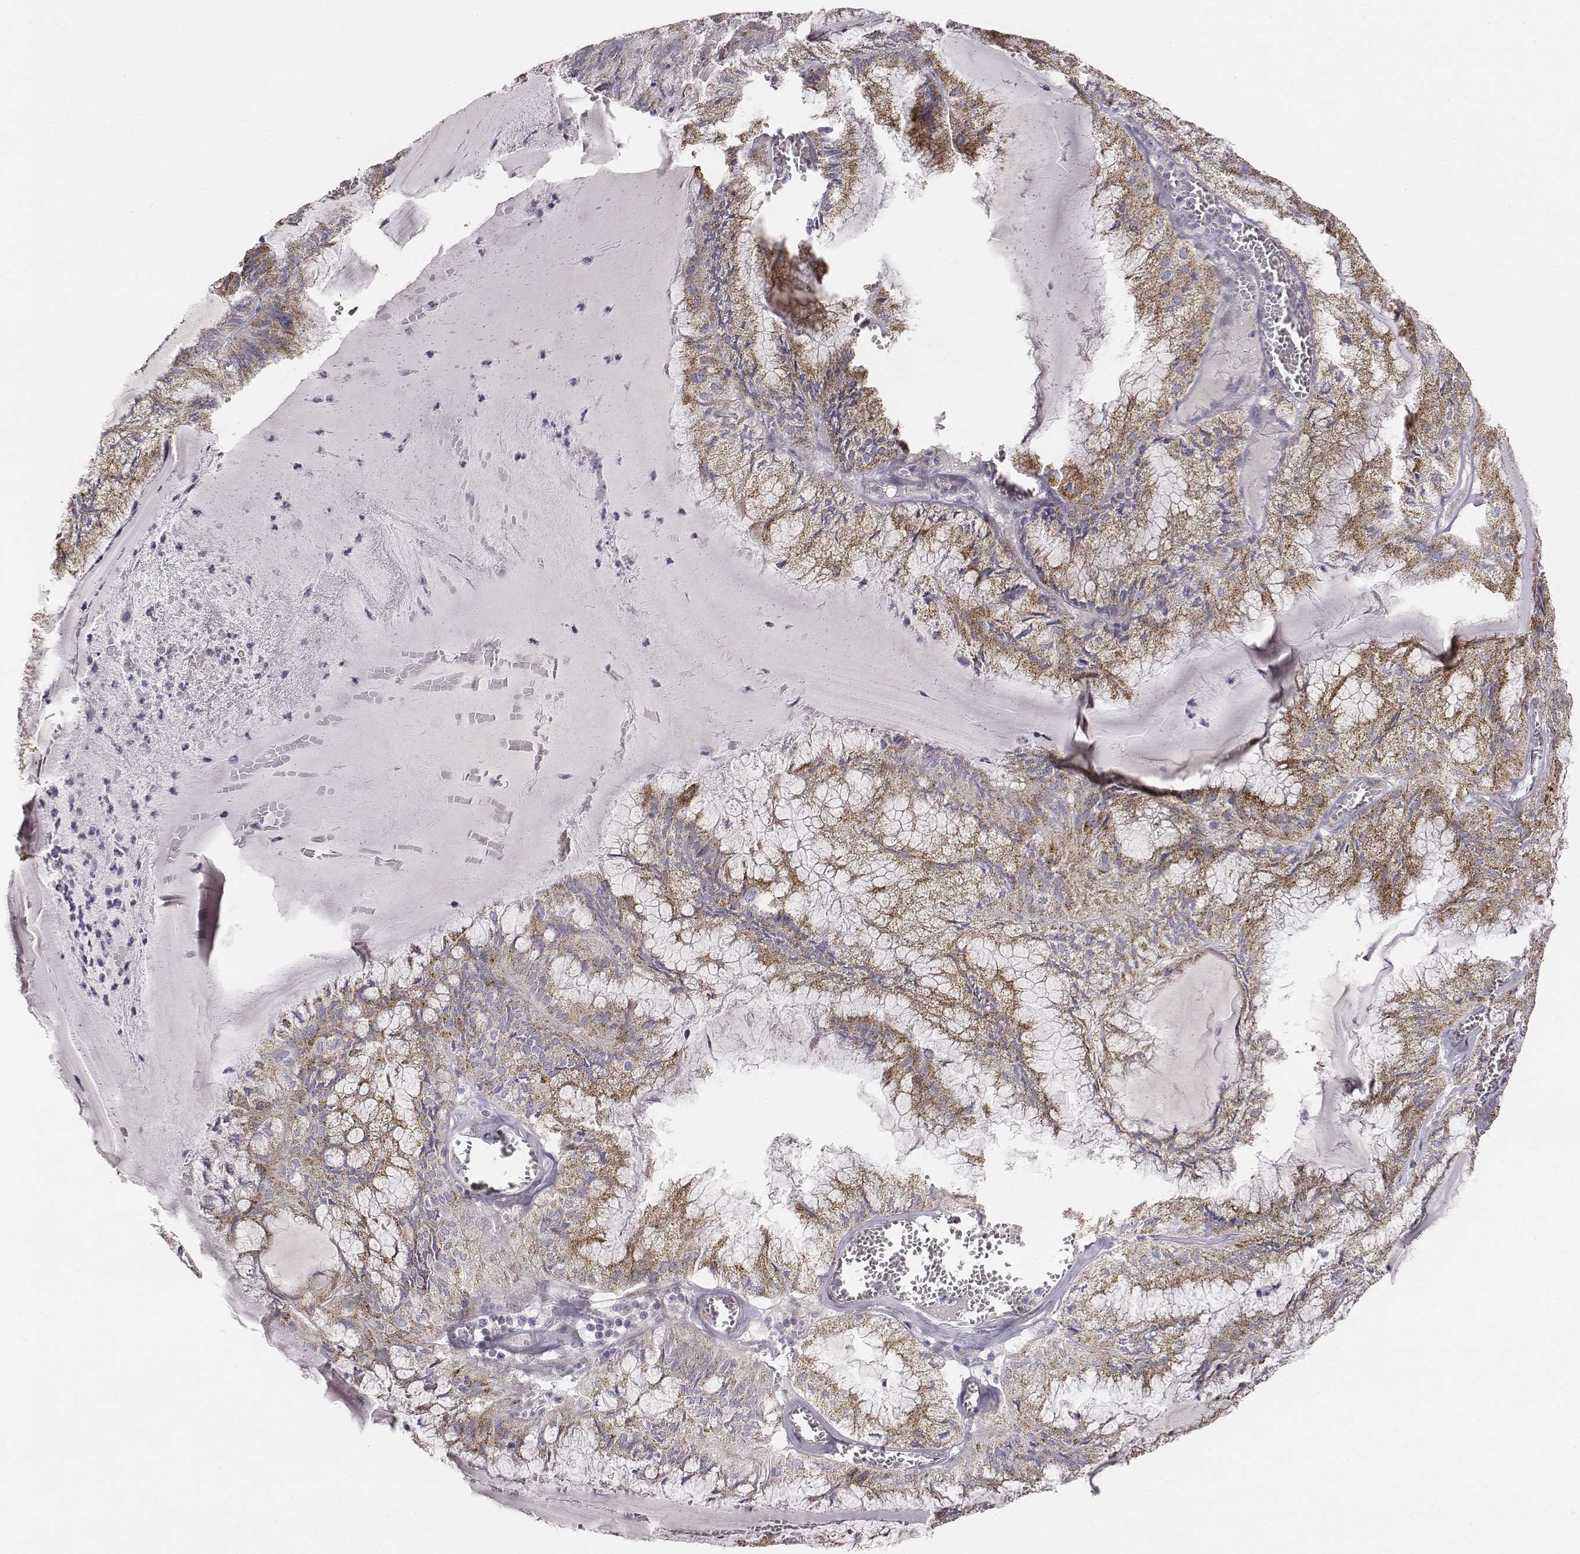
{"staining": {"intensity": "moderate", "quantity": ">75%", "location": "cytoplasmic/membranous"}, "tissue": "endometrial cancer", "cell_type": "Tumor cells", "image_type": "cancer", "snomed": [{"axis": "morphology", "description": "Carcinoma, NOS"}, {"axis": "topography", "description": "Endometrium"}], "caption": "This is a histology image of immunohistochemistry staining of carcinoma (endometrial), which shows moderate positivity in the cytoplasmic/membranous of tumor cells.", "gene": "ABCD3", "patient": {"sex": "female", "age": 62}}